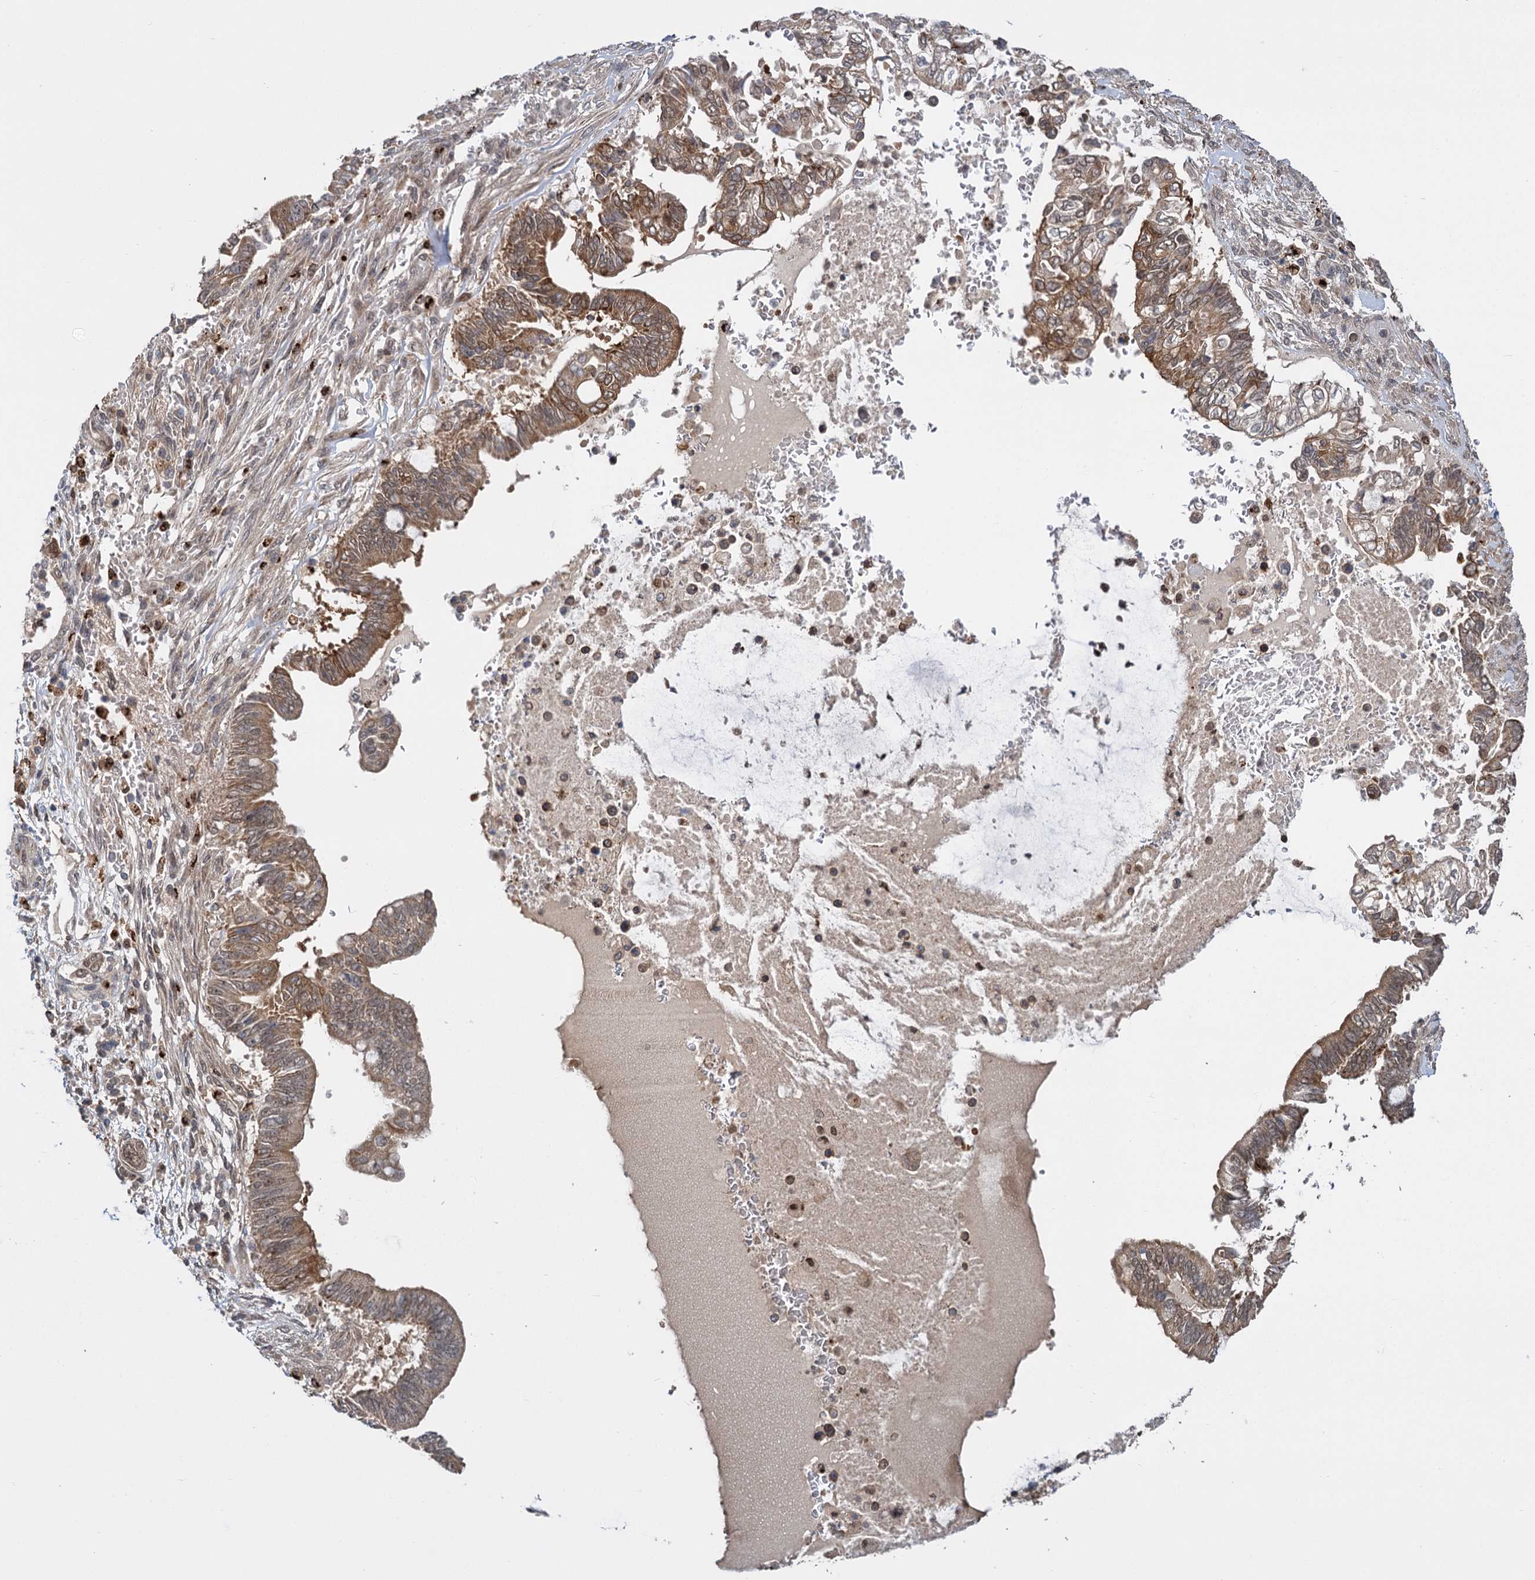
{"staining": {"intensity": "moderate", "quantity": ">75%", "location": "cytoplasmic/membranous"}, "tissue": "pancreatic cancer", "cell_type": "Tumor cells", "image_type": "cancer", "snomed": [{"axis": "morphology", "description": "Adenocarcinoma, NOS"}, {"axis": "topography", "description": "Pancreas"}], "caption": "Immunohistochemical staining of pancreatic adenocarcinoma reveals medium levels of moderate cytoplasmic/membranous protein expression in about >75% of tumor cells.", "gene": "GAL3ST4", "patient": {"sex": "male", "age": 68}}